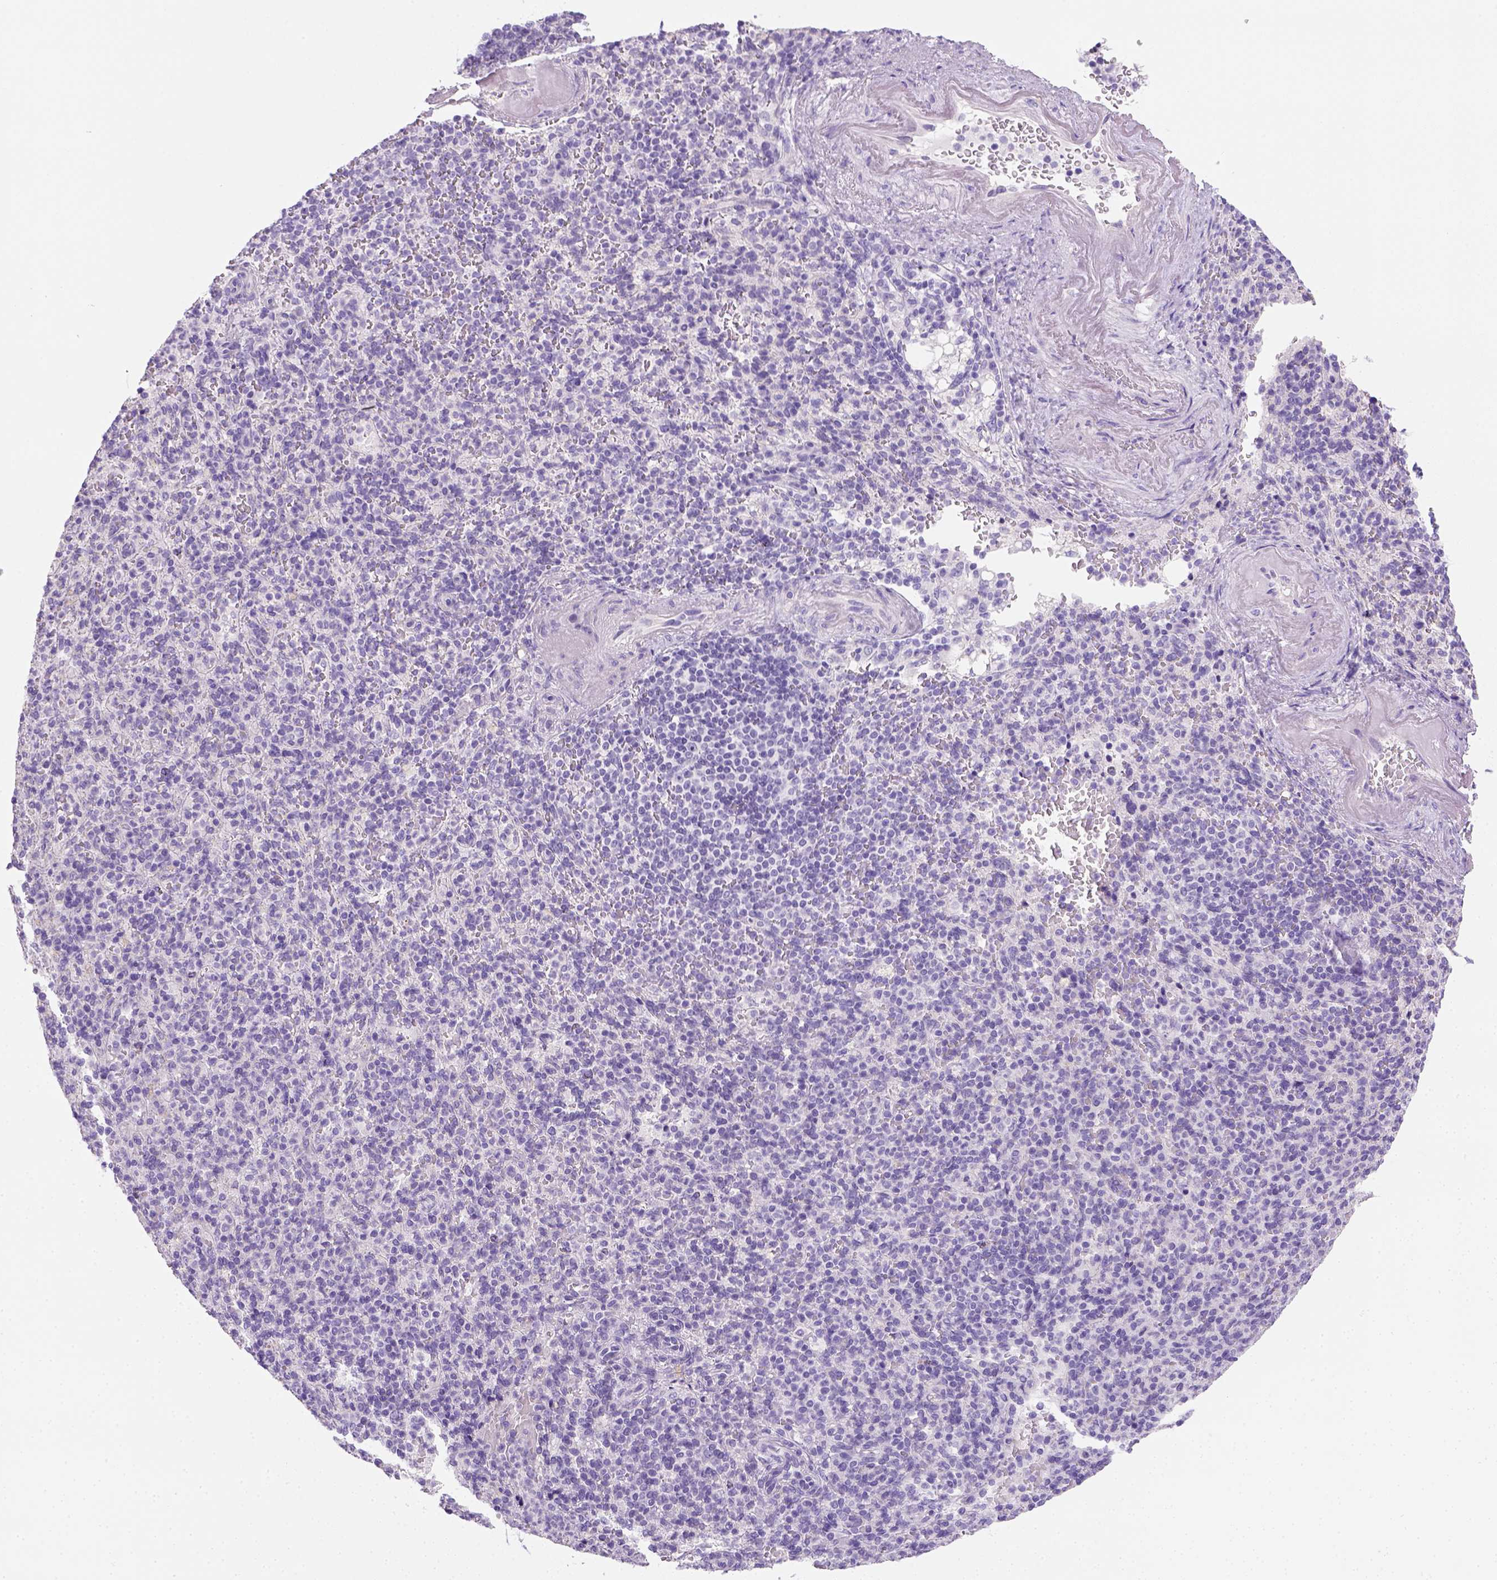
{"staining": {"intensity": "negative", "quantity": "none", "location": "none"}, "tissue": "spleen", "cell_type": "Cells in red pulp", "image_type": "normal", "snomed": [{"axis": "morphology", "description": "Normal tissue, NOS"}, {"axis": "topography", "description": "Spleen"}], "caption": "DAB immunohistochemical staining of normal human spleen exhibits no significant positivity in cells in red pulp.", "gene": "KRT71", "patient": {"sex": "female", "age": 74}}